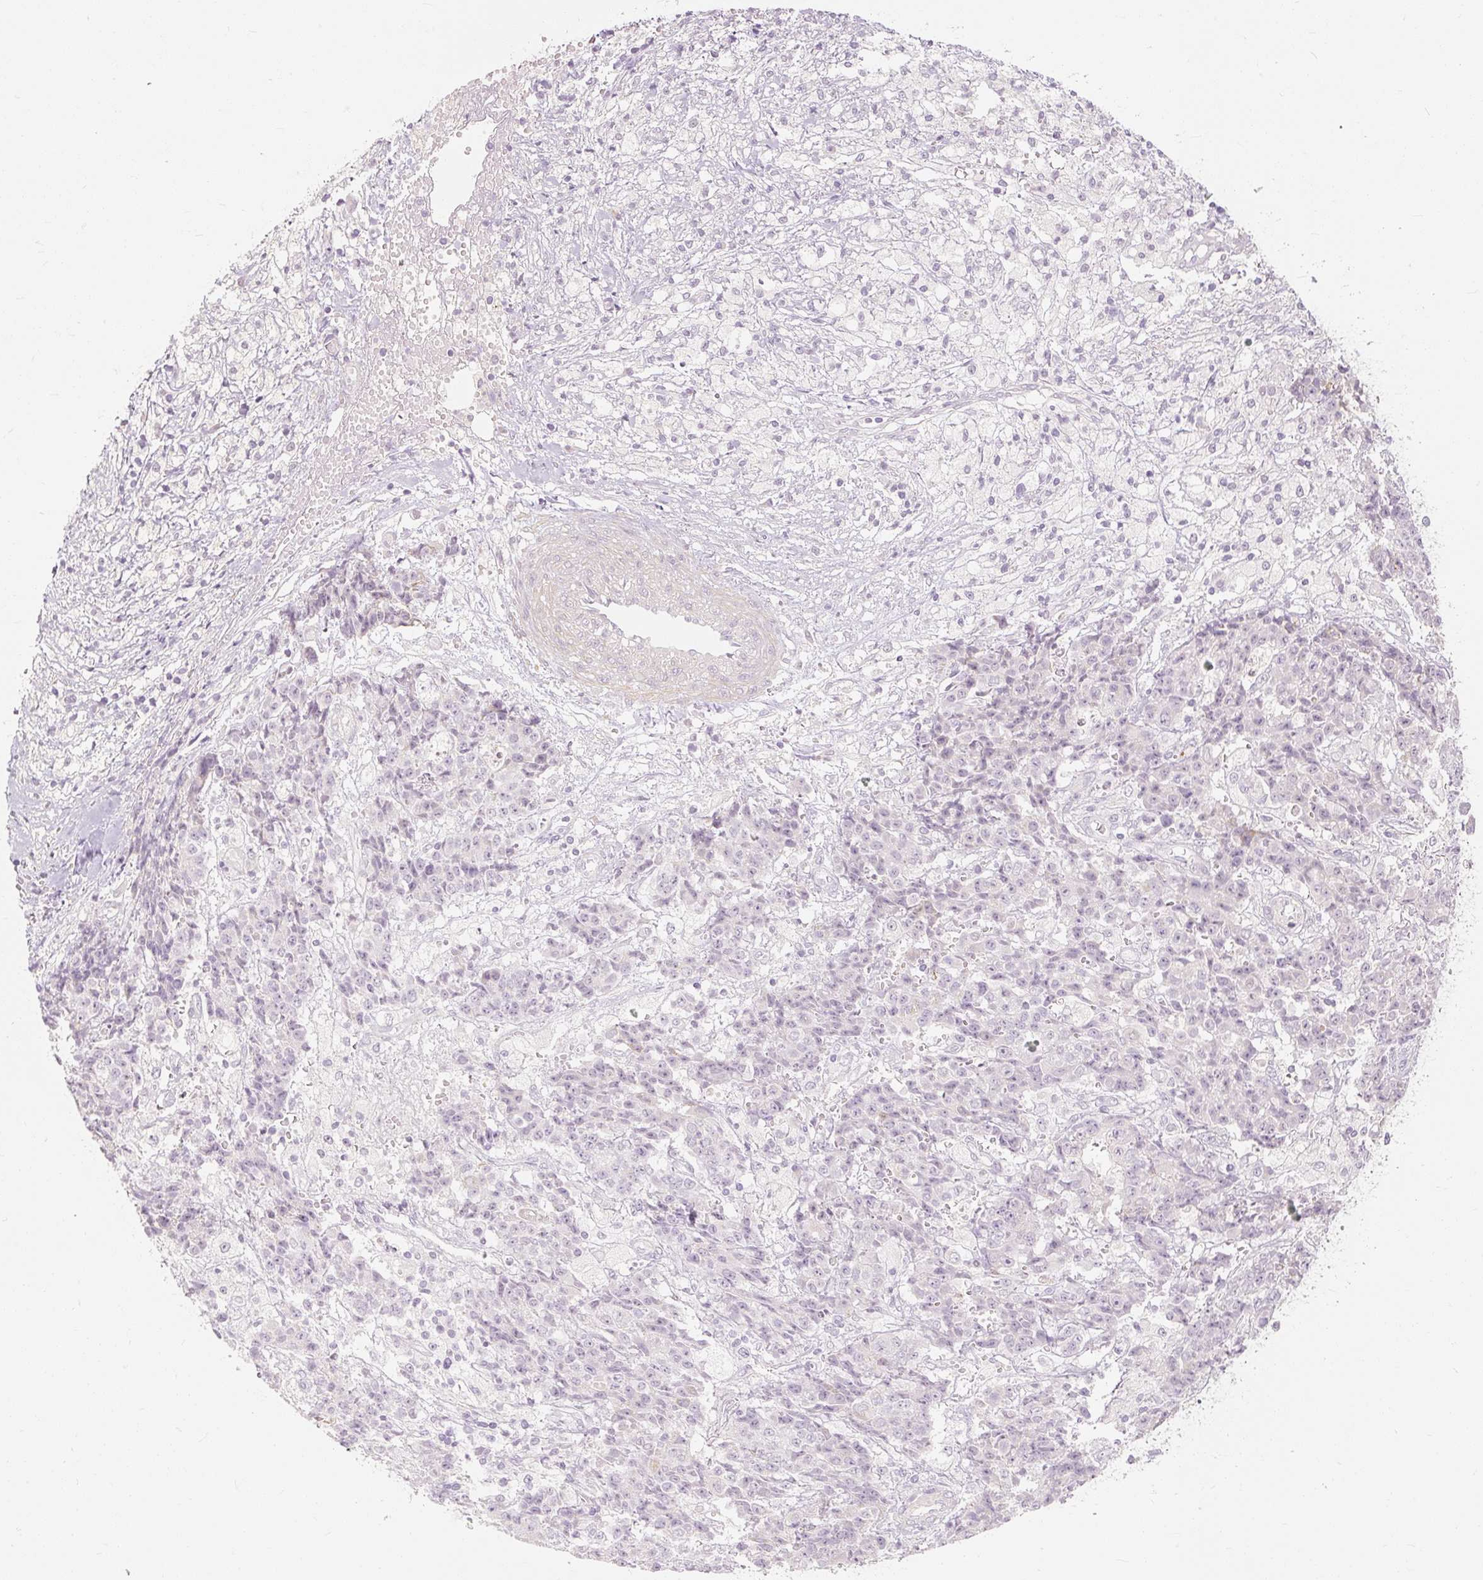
{"staining": {"intensity": "negative", "quantity": "none", "location": "none"}, "tissue": "ovarian cancer", "cell_type": "Tumor cells", "image_type": "cancer", "snomed": [{"axis": "morphology", "description": "Carcinoma, endometroid"}, {"axis": "topography", "description": "Ovary"}], "caption": "This is an IHC photomicrograph of endometroid carcinoma (ovarian). There is no positivity in tumor cells.", "gene": "CAPN3", "patient": {"sex": "female", "age": 42}}